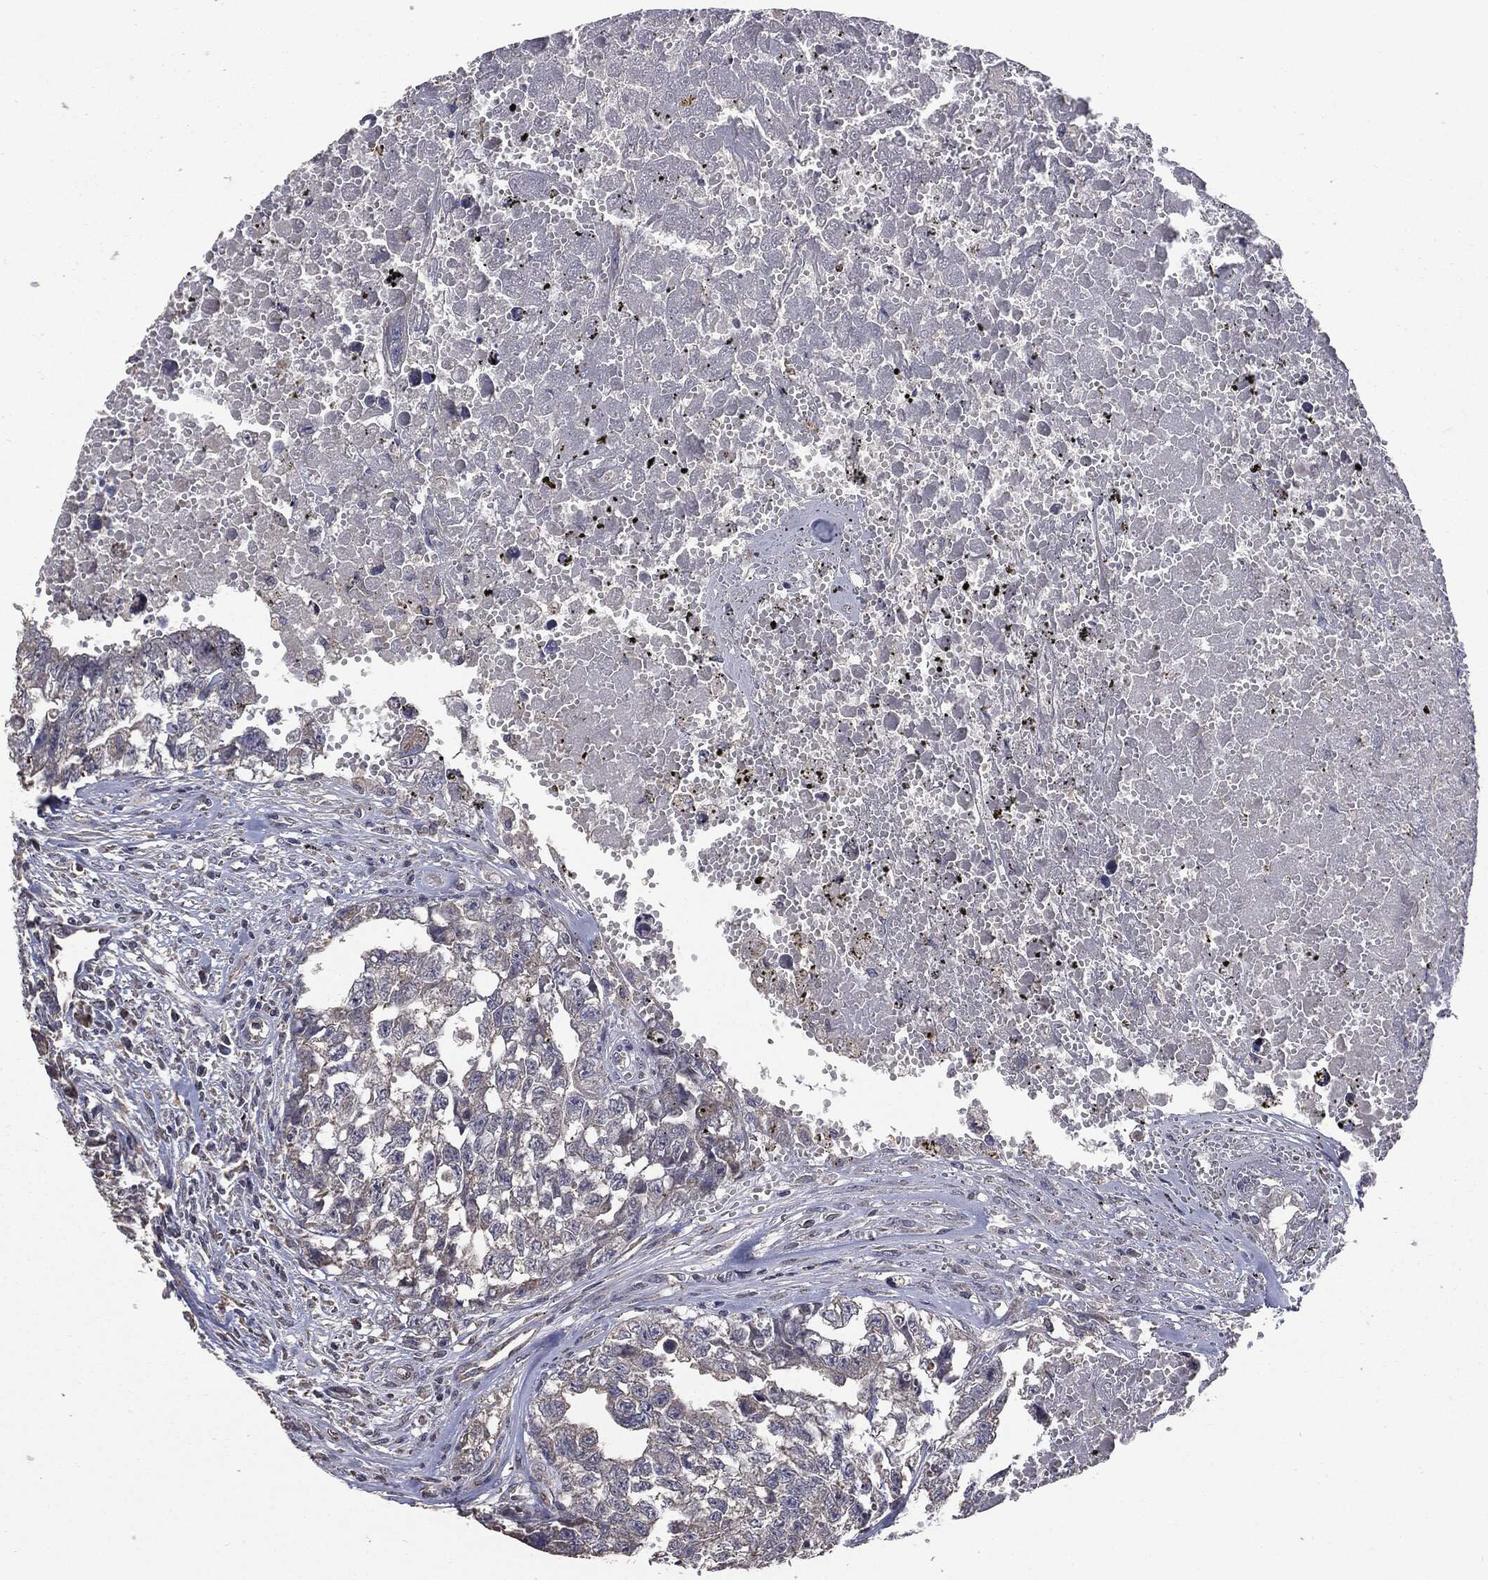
{"staining": {"intensity": "negative", "quantity": "none", "location": "none"}, "tissue": "testis cancer", "cell_type": "Tumor cells", "image_type": "cancer", "snomed": [{"axis": "morphology", "description": "Seminoma, NOS"}, {"axis": "morphology", "description": "Carcinoma, Embryonal, NOS"}, {"axis": "topography", "description": "Testis"}], "caption": "Immunohistochemistry of testis cancer exhibits no expression in tumor cells.", "gene": "MTOR", "patient": {"sex": "male", "age": 22}}